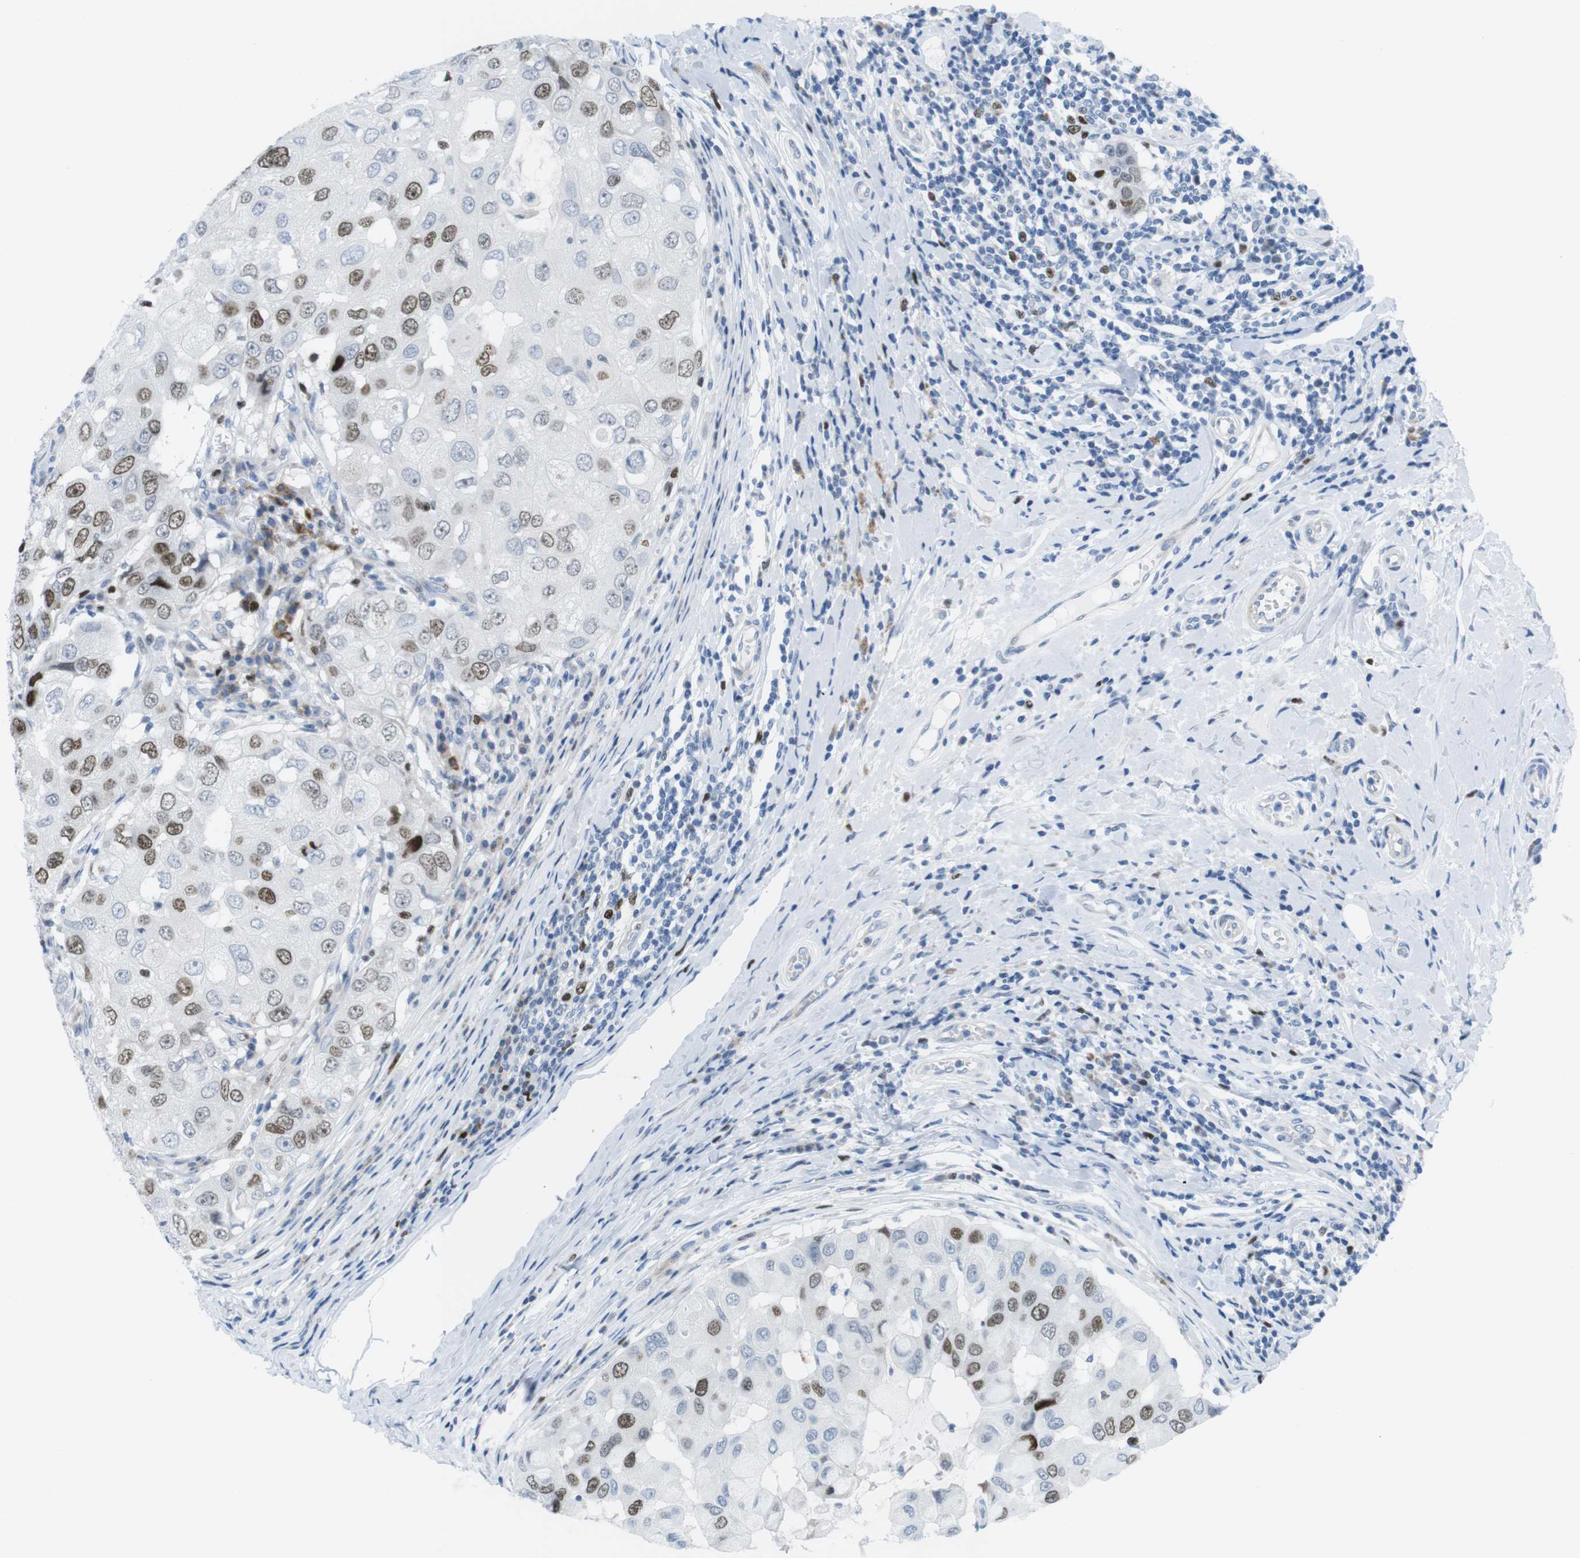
{"staining": {"intensity": "moderate", "quantity": ">75%", "location": "nuclear"}, "tissue": "breast cancer", "cell_type": "Tumor cells", "image_type": "cancer", "snomed": [{"axis": "morphology", "description": "Duct carcinoma"}, {"axis": "topography", "description": "Breast"}], "caption": "Breast cancer (infiltrating ductal carcinoma) stained for a protein (brown) exhibits moderate nuclear positive positivity in approximately >75% of tumor cells.", "gene": "CHAF1A", "patient": {"sex": "female", "age": 27}}